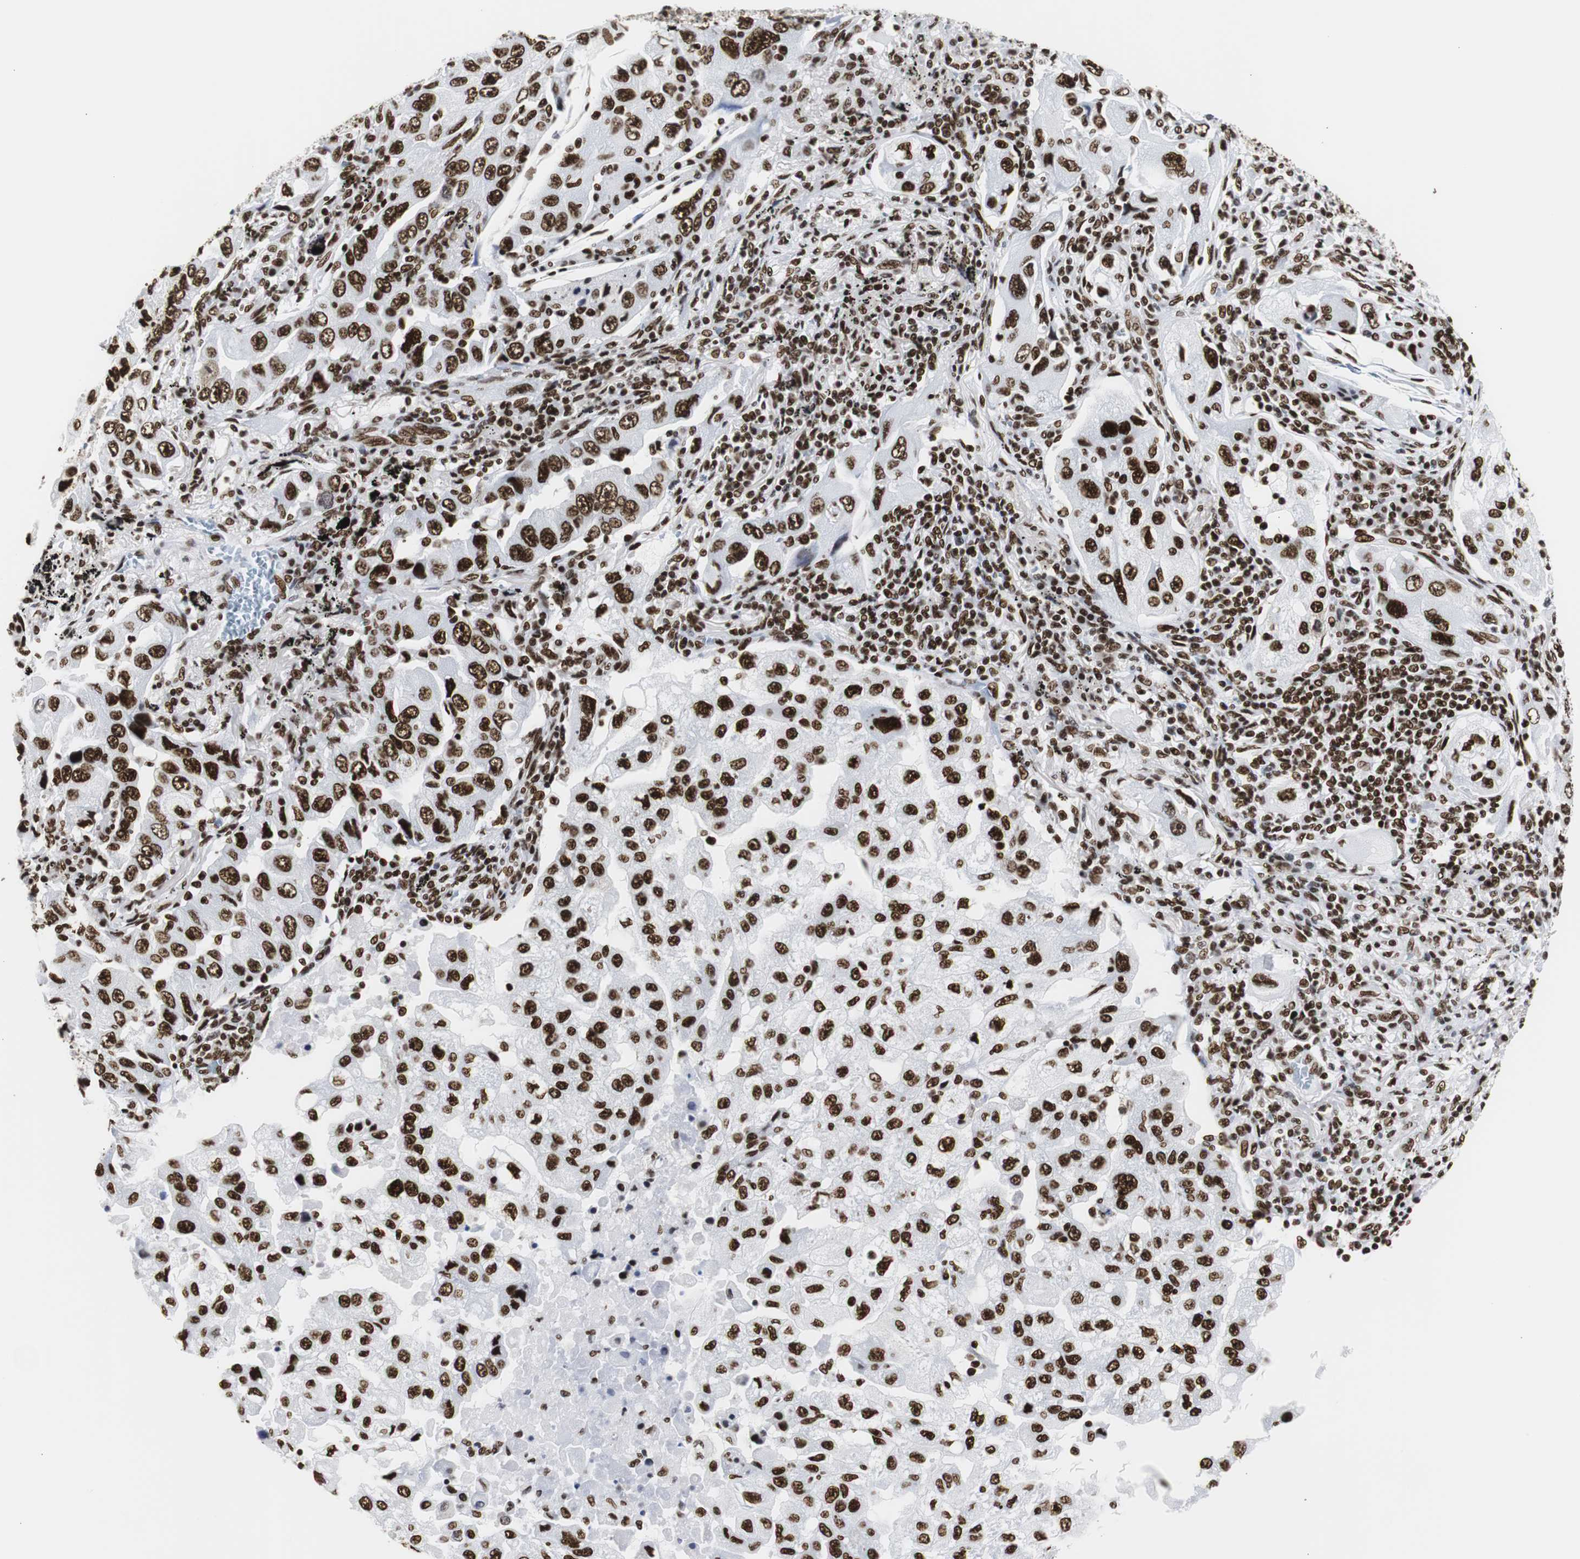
{"staining": {"intensity": "strong", "quantity": ">75%", "location": "nuclear"}, "tissue": "lung cancer", "cell_type": "Tumor cells", "image_type": "cancer", "snomed": [{"axis": "morphology", "description": "Adenocarcinoma, NOS"}, {"axis": "topography", "description": "Lung"}], "caption": "This histopathology image shows IHC staining of lung adenocarcinoma, with high strong nuclear staining in approximately >75% of tumor cells.", "gene": "HNRNPH2", "patient": {"sex": "female", "age": 65}}